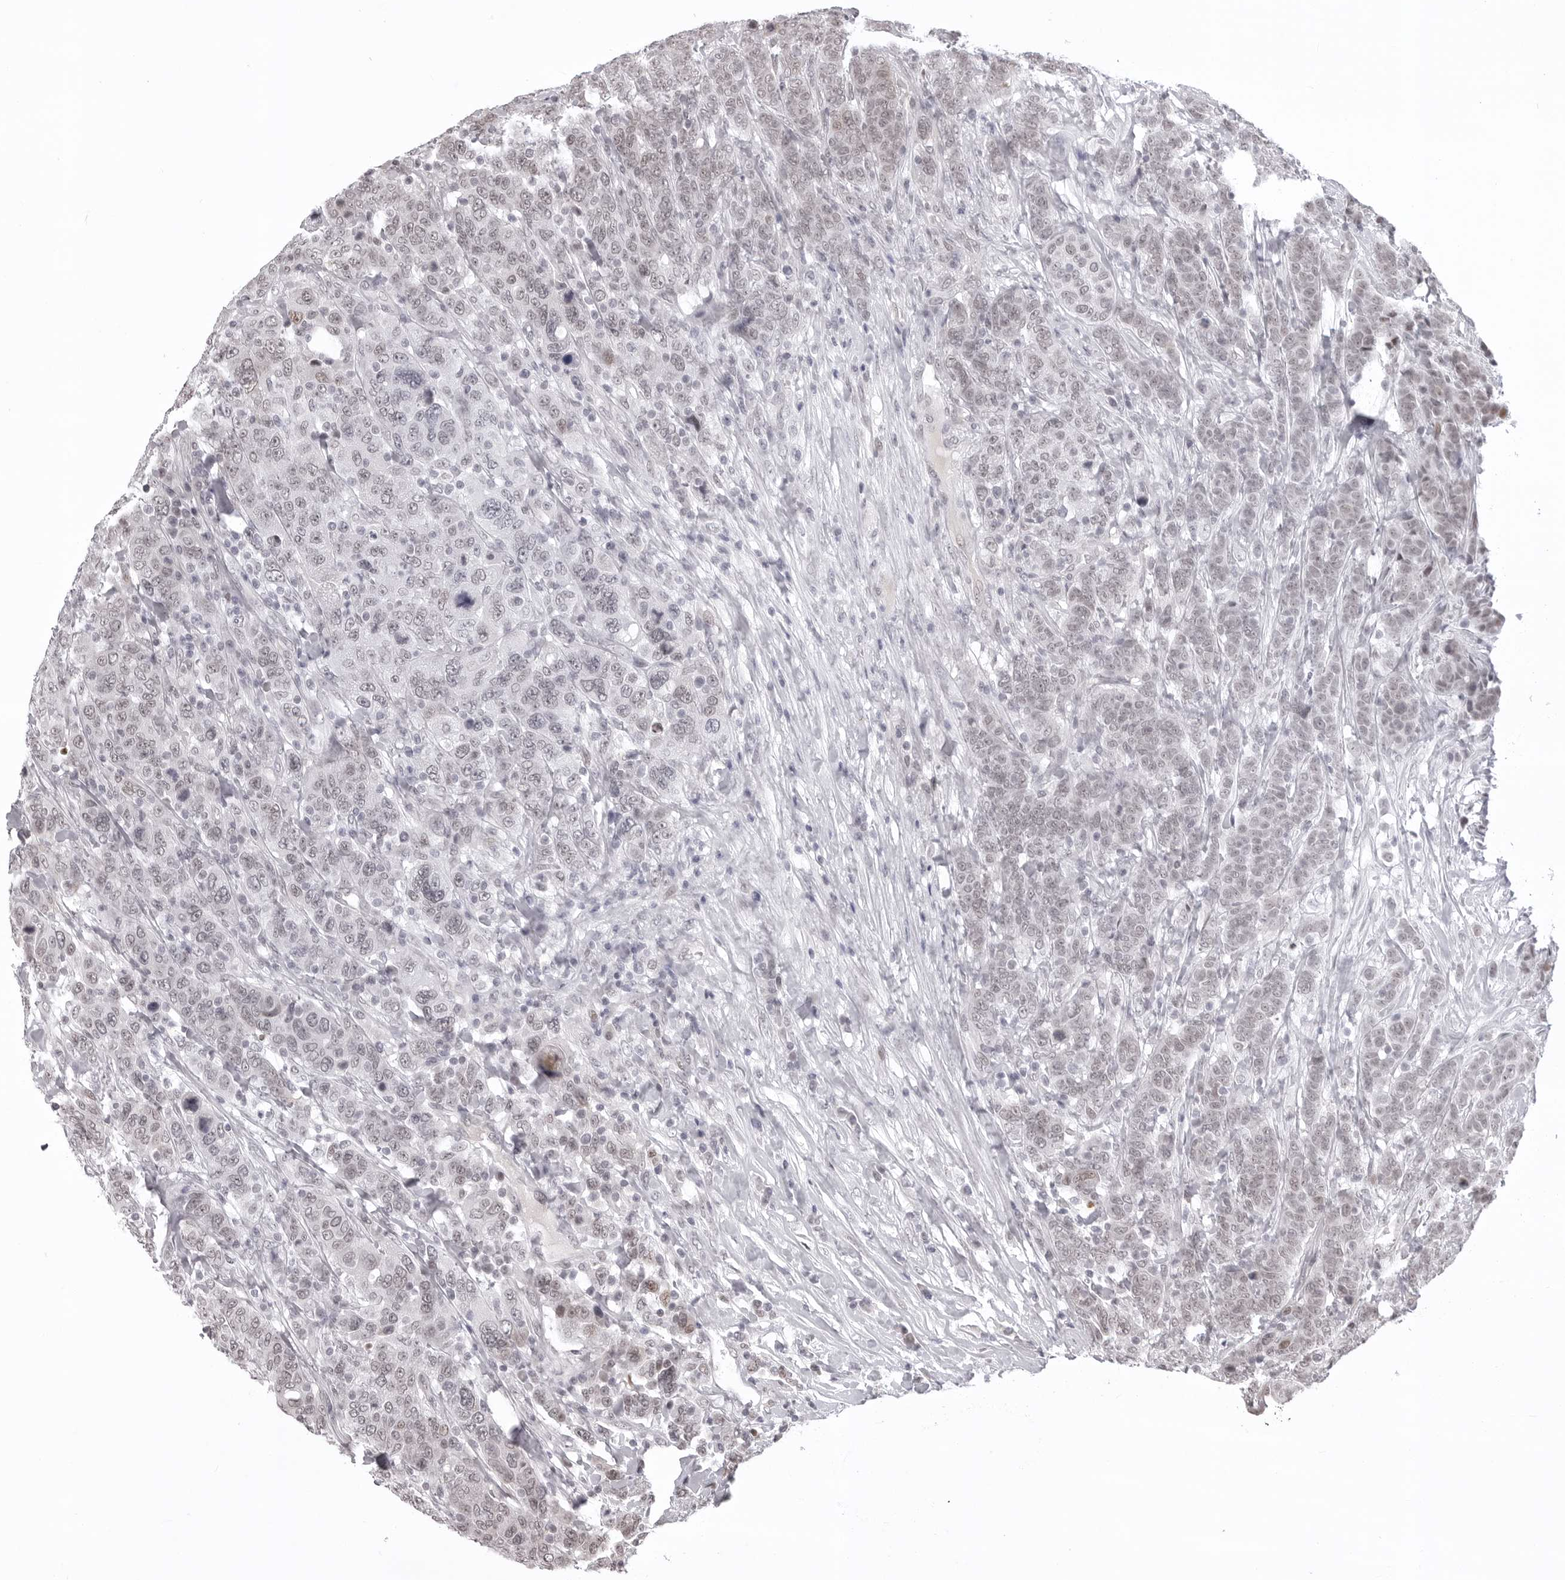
{"staining": {"intensity": "weak", "quantity": "<25%", "location": "nuclear"}, "tissue": "breast cancer", "cell_type": "Tumor cells", "image_type": "cancer", "snomed": [{"axis": "morphology", "description": "Duct carcinoma"}, {"axis": "topography", "description": "Breast"}], "caption": "This is an immunohistochemistry (IHC) image of breast cancer (invasive ductal carcinoma). There is no staining in tumor cells.", "gene": "PHF3", "patient": {"sex": "female", "age": 37}}